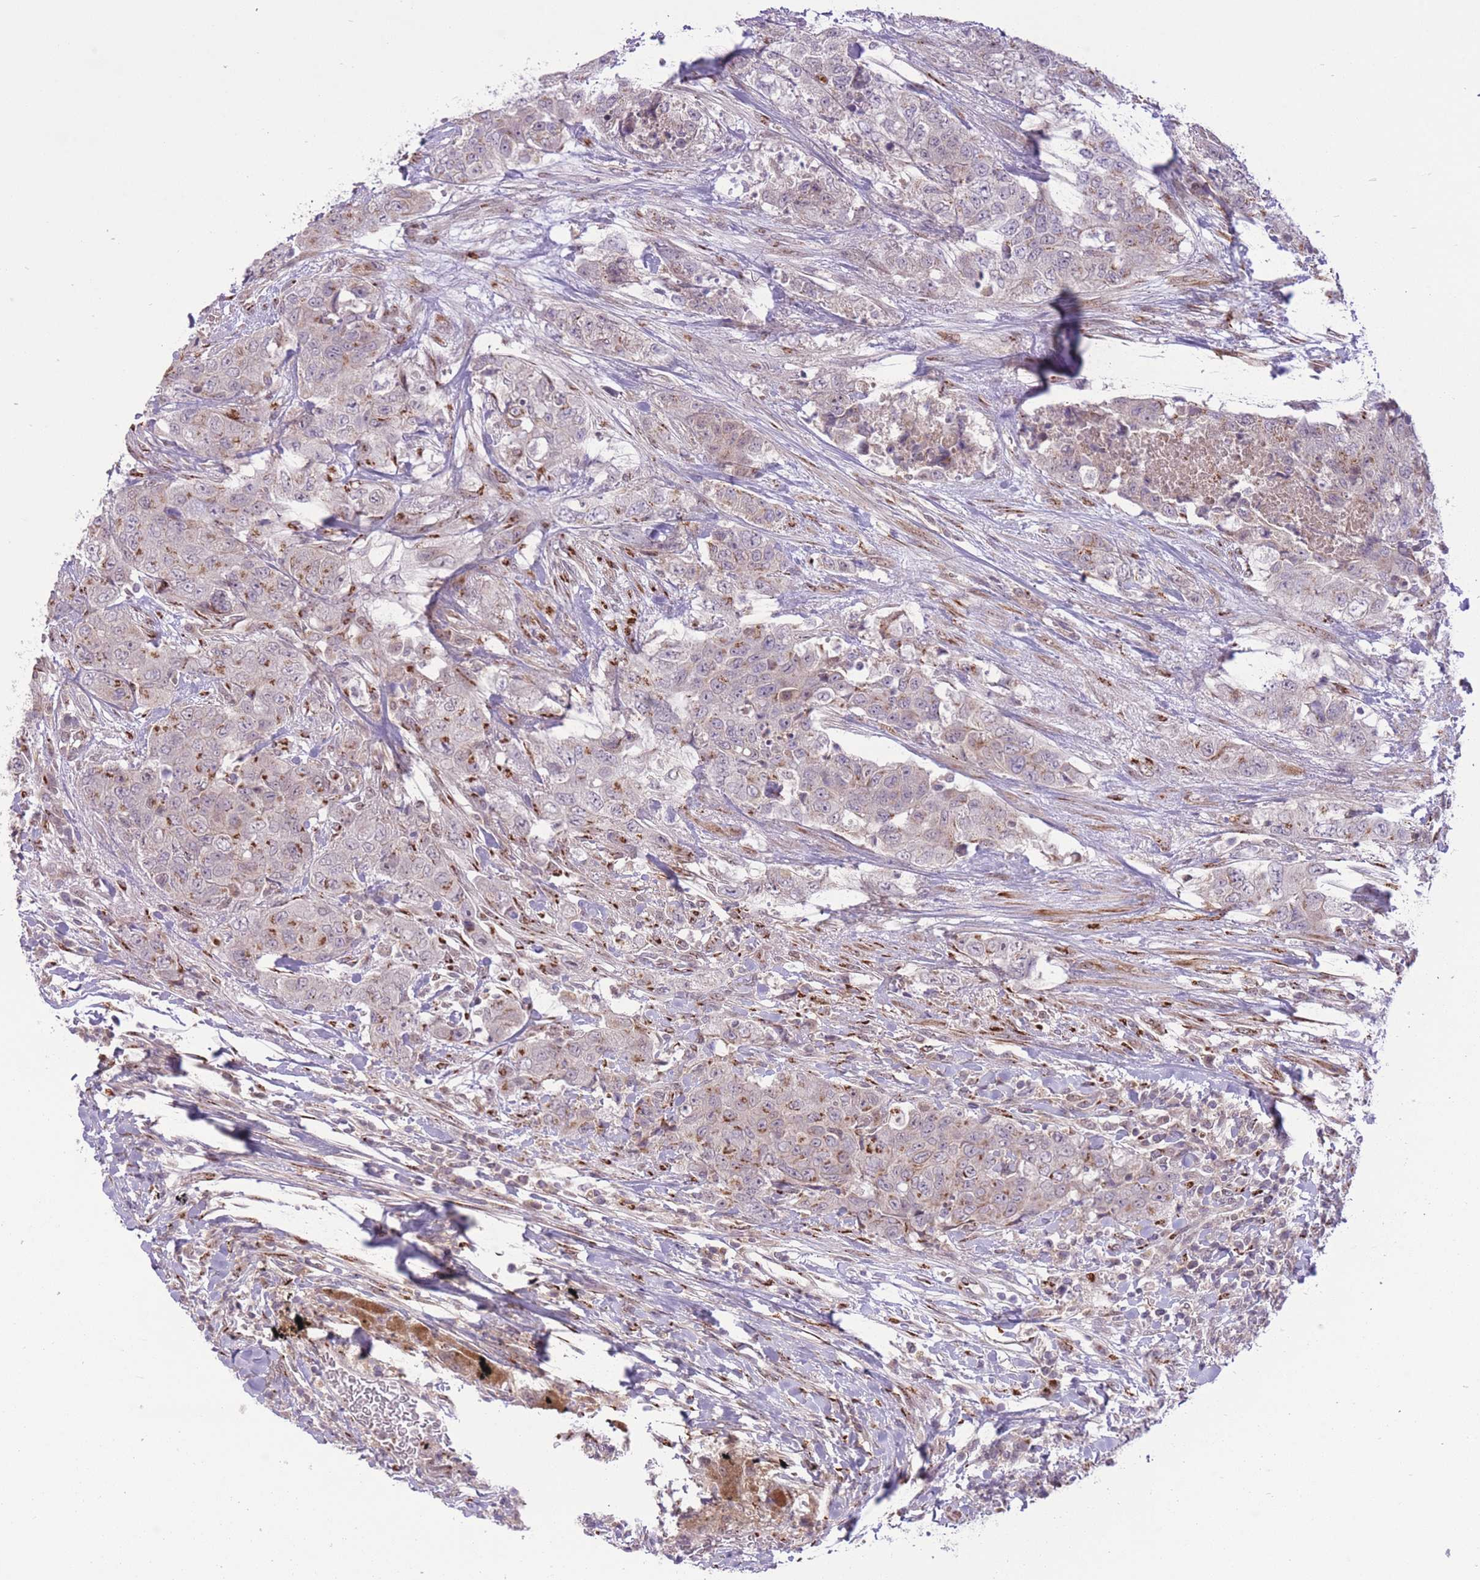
{"staining": {"intensity": "moderate", "quantity": "<25%", "location": "cytoplasmic/membranous"}, "tissue": "urothelial cancer", "cell_type": "Tumor cells", "image_type": "cancer", "snomed": [{"axis": "morphology", "description": "Urothelial carcinoma, High grade"}, {"axis": "topography", "description": "Urinary bladder"}], "caption": "This photomicrograph demonstrates urothelial carcinoma (high-grade) stained with IHC to label a protein in brown. The cytoplasmic/membranous of tumor cells show moderate positivity for the protein. Nuclei are counter-stained blue.", "gene": "ZBED5", "patient": {"sex": "female", "age": 78}}